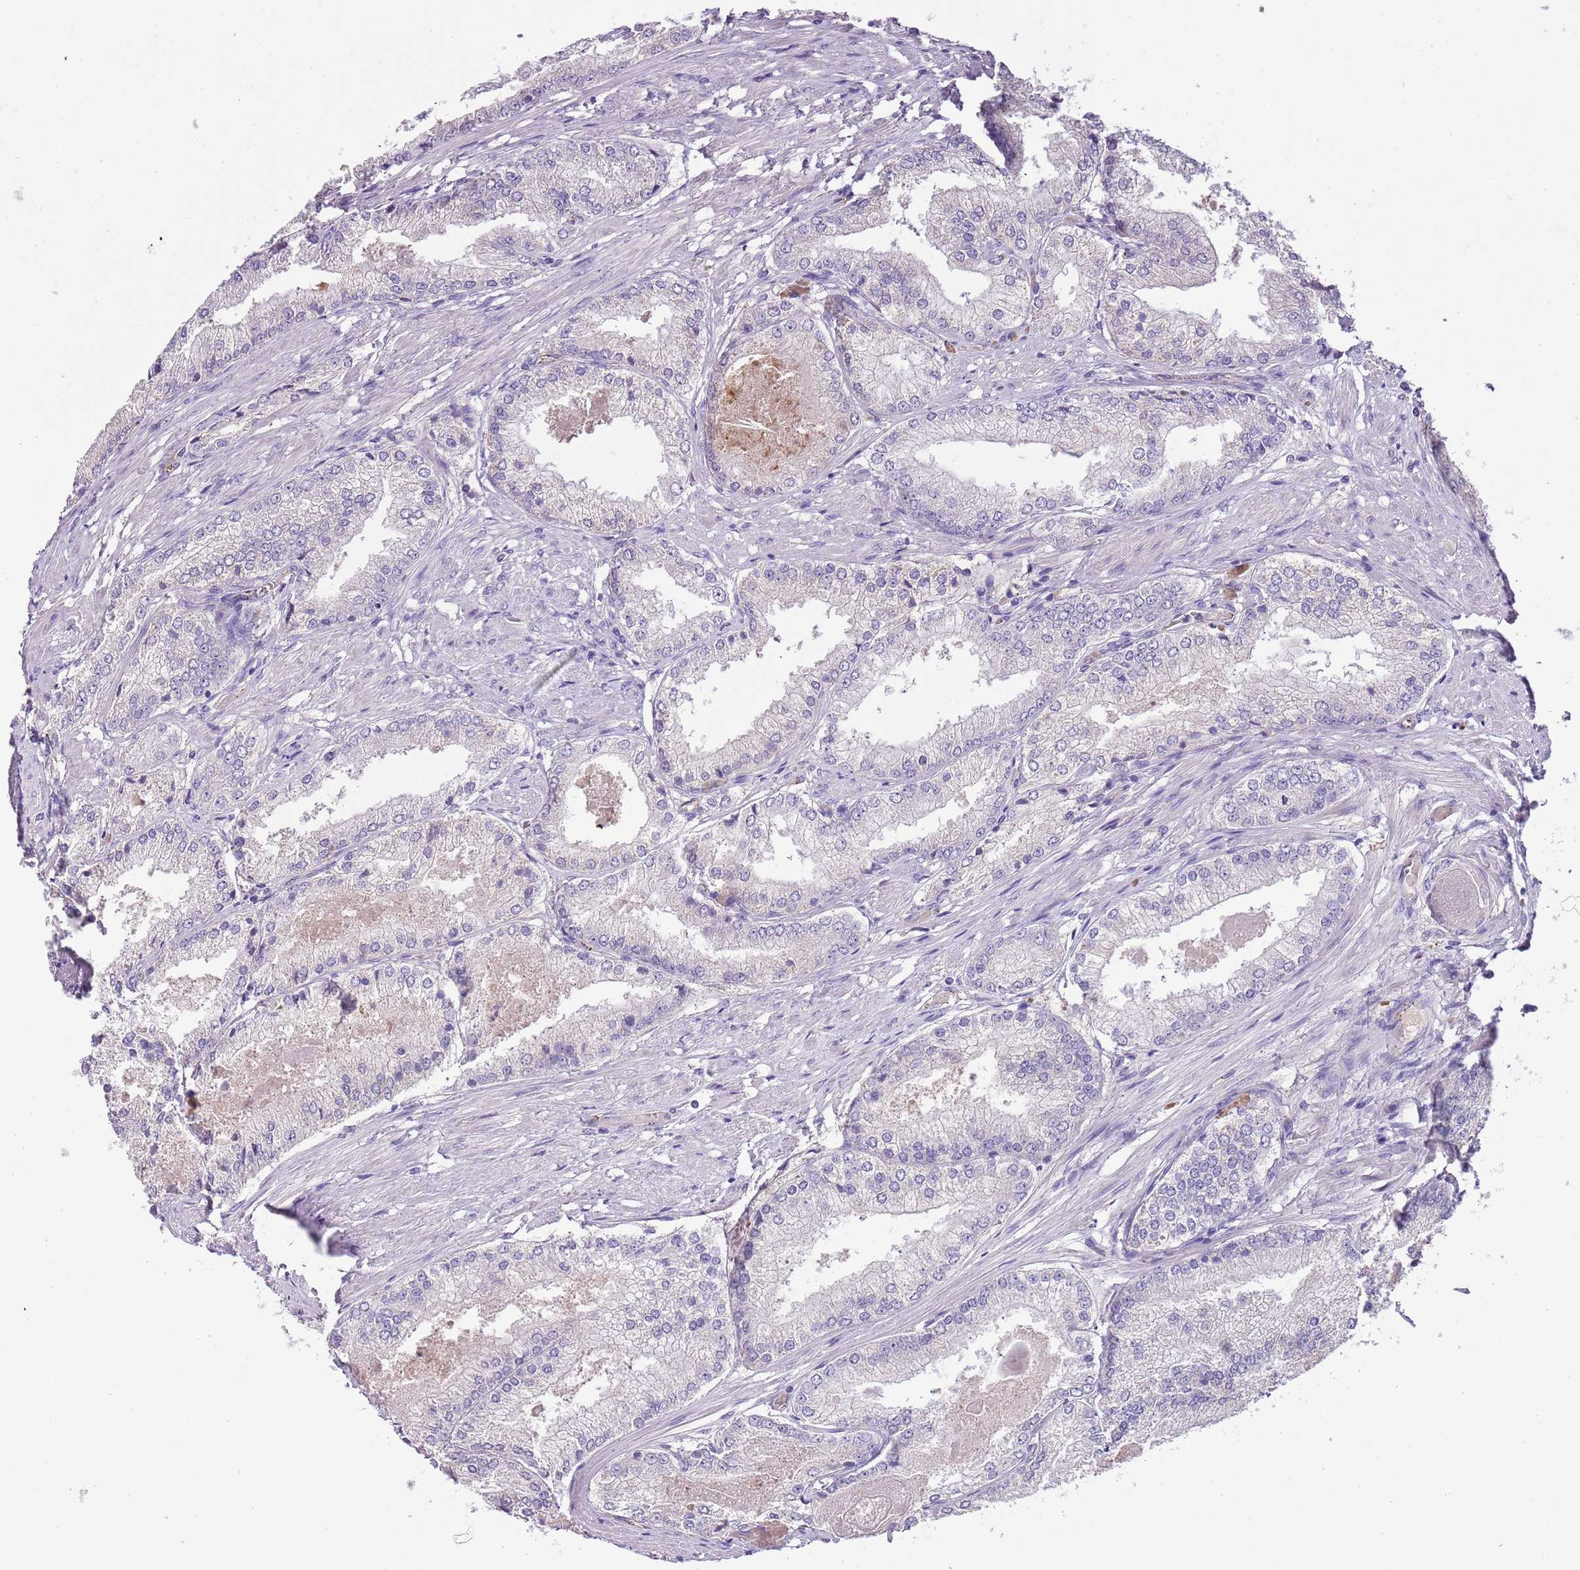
{"staining": {"intensity": "negative", "quantity": "none", "location": "none"}, "tissue": "prostate cancer", "cell_type": "Tumor cells", "image_type": "cancer", "snomed": [{"axis": "morphology", "description": "Adenocarcinoma, Low grade"}, {"axis": "topography", "description": "Prostate"}], "caption": "Immunohistochemical staining of human prostate cancer (adenocarcinoma (low-grade)) reveals no significant staining in tumor cells.", "gene": "HES3", "patient": {"sex": "male", "age": 68}}